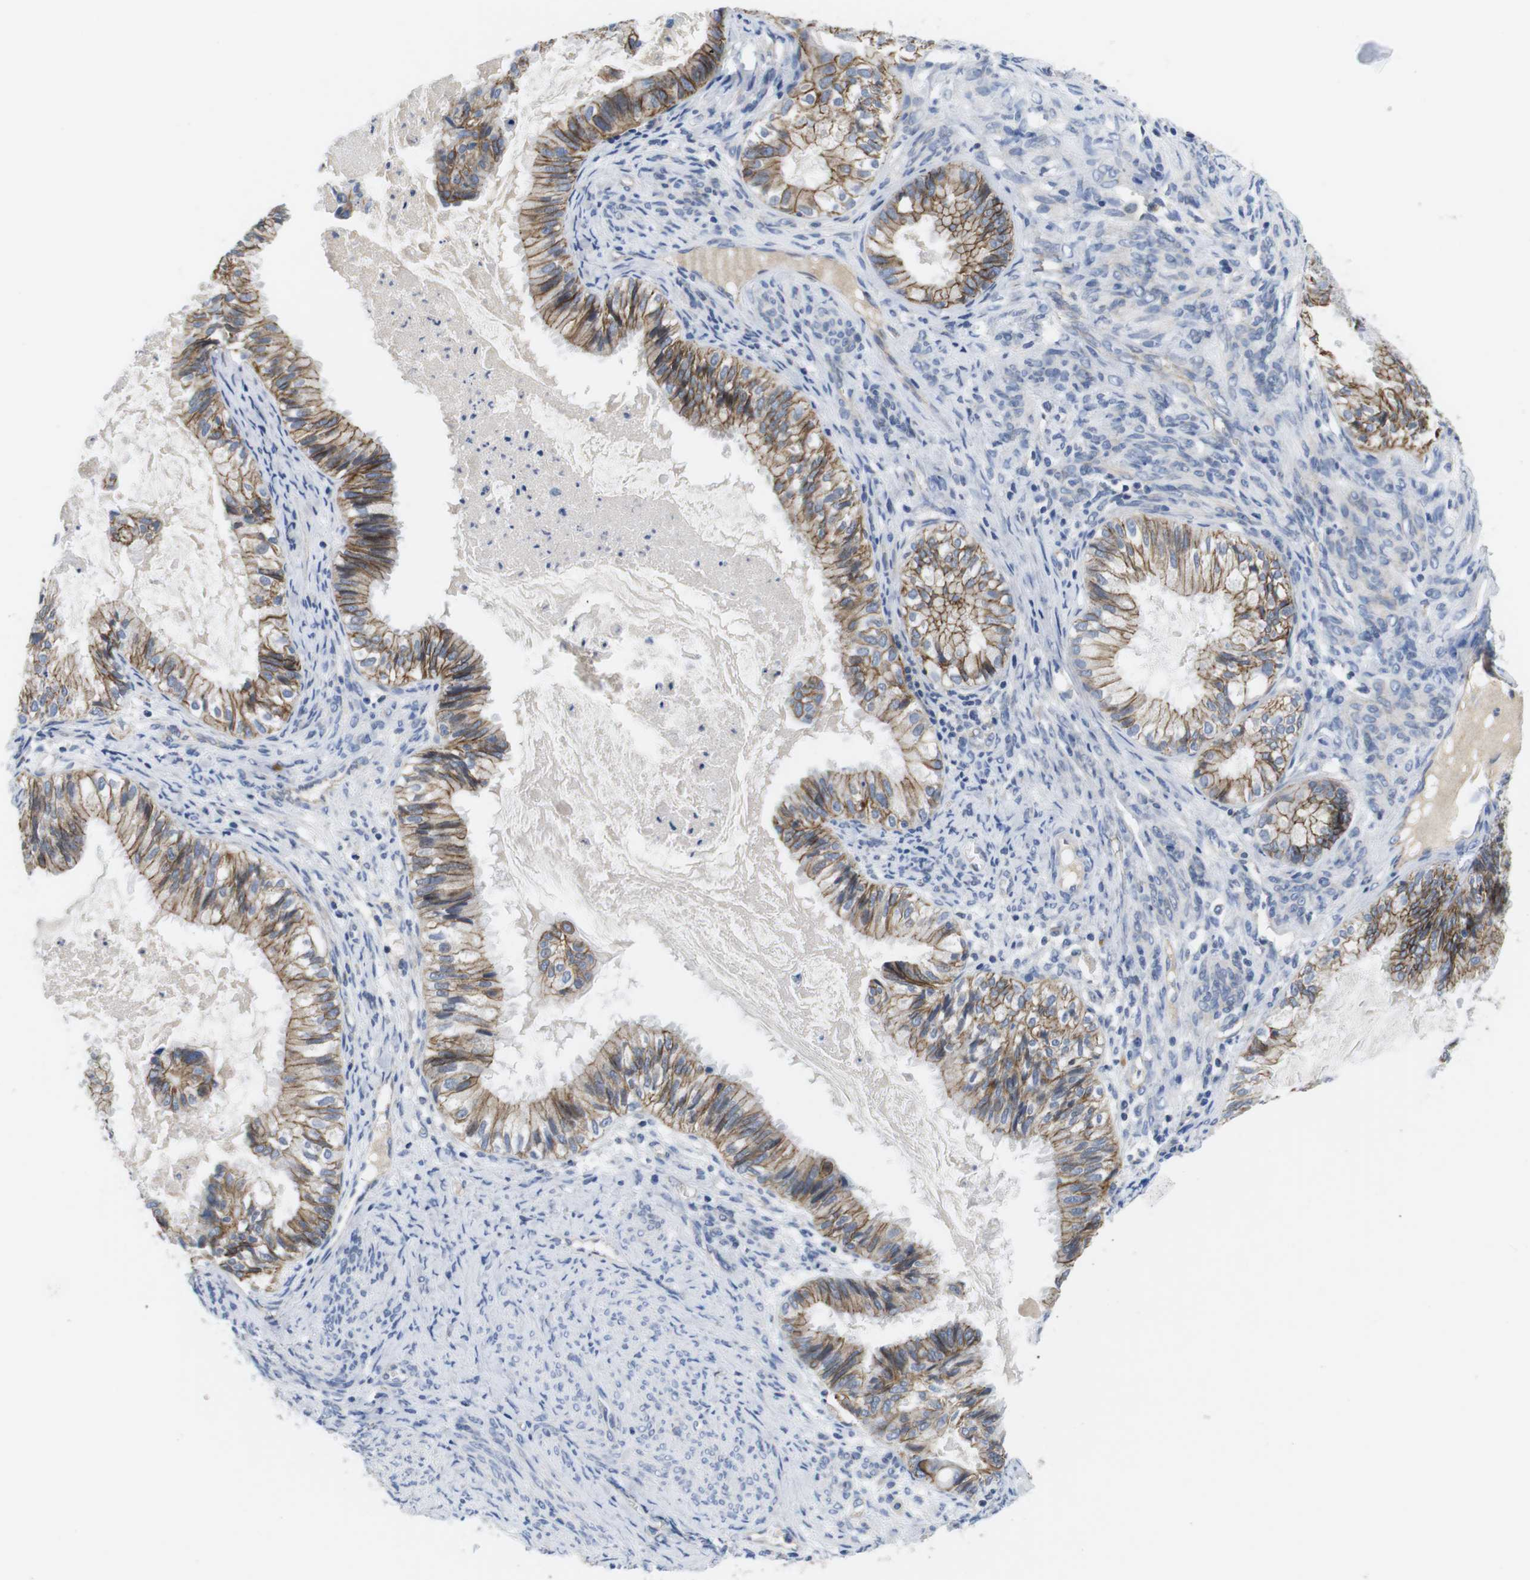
{"staining": {"intensity": "moderate", "quantity": ">75%", "location": "cytoplasmic/membranous"}, "tissue": "cervical cancer", "cell_type": "Tumor cells", "image_type": "cancer", "snomed": [{"axis": "morphology", "description": "Normal tissue, NOS"}, {"axis": "morphology", "description": "Adenocarcinoma, NOS"}, {"axis": "topography", "description": "Cervix"}, {"axis": "topography", "description": "Endometrium"}], "caption": "Immunohistochemical staining of human cervical adenocarcinoma shows medium levels of moderate cytoplasmic/membranous staining in approximately >75% of tumor cells.", "gene": "SCRIB", "patient": {"sex": "female", "age": 86}}